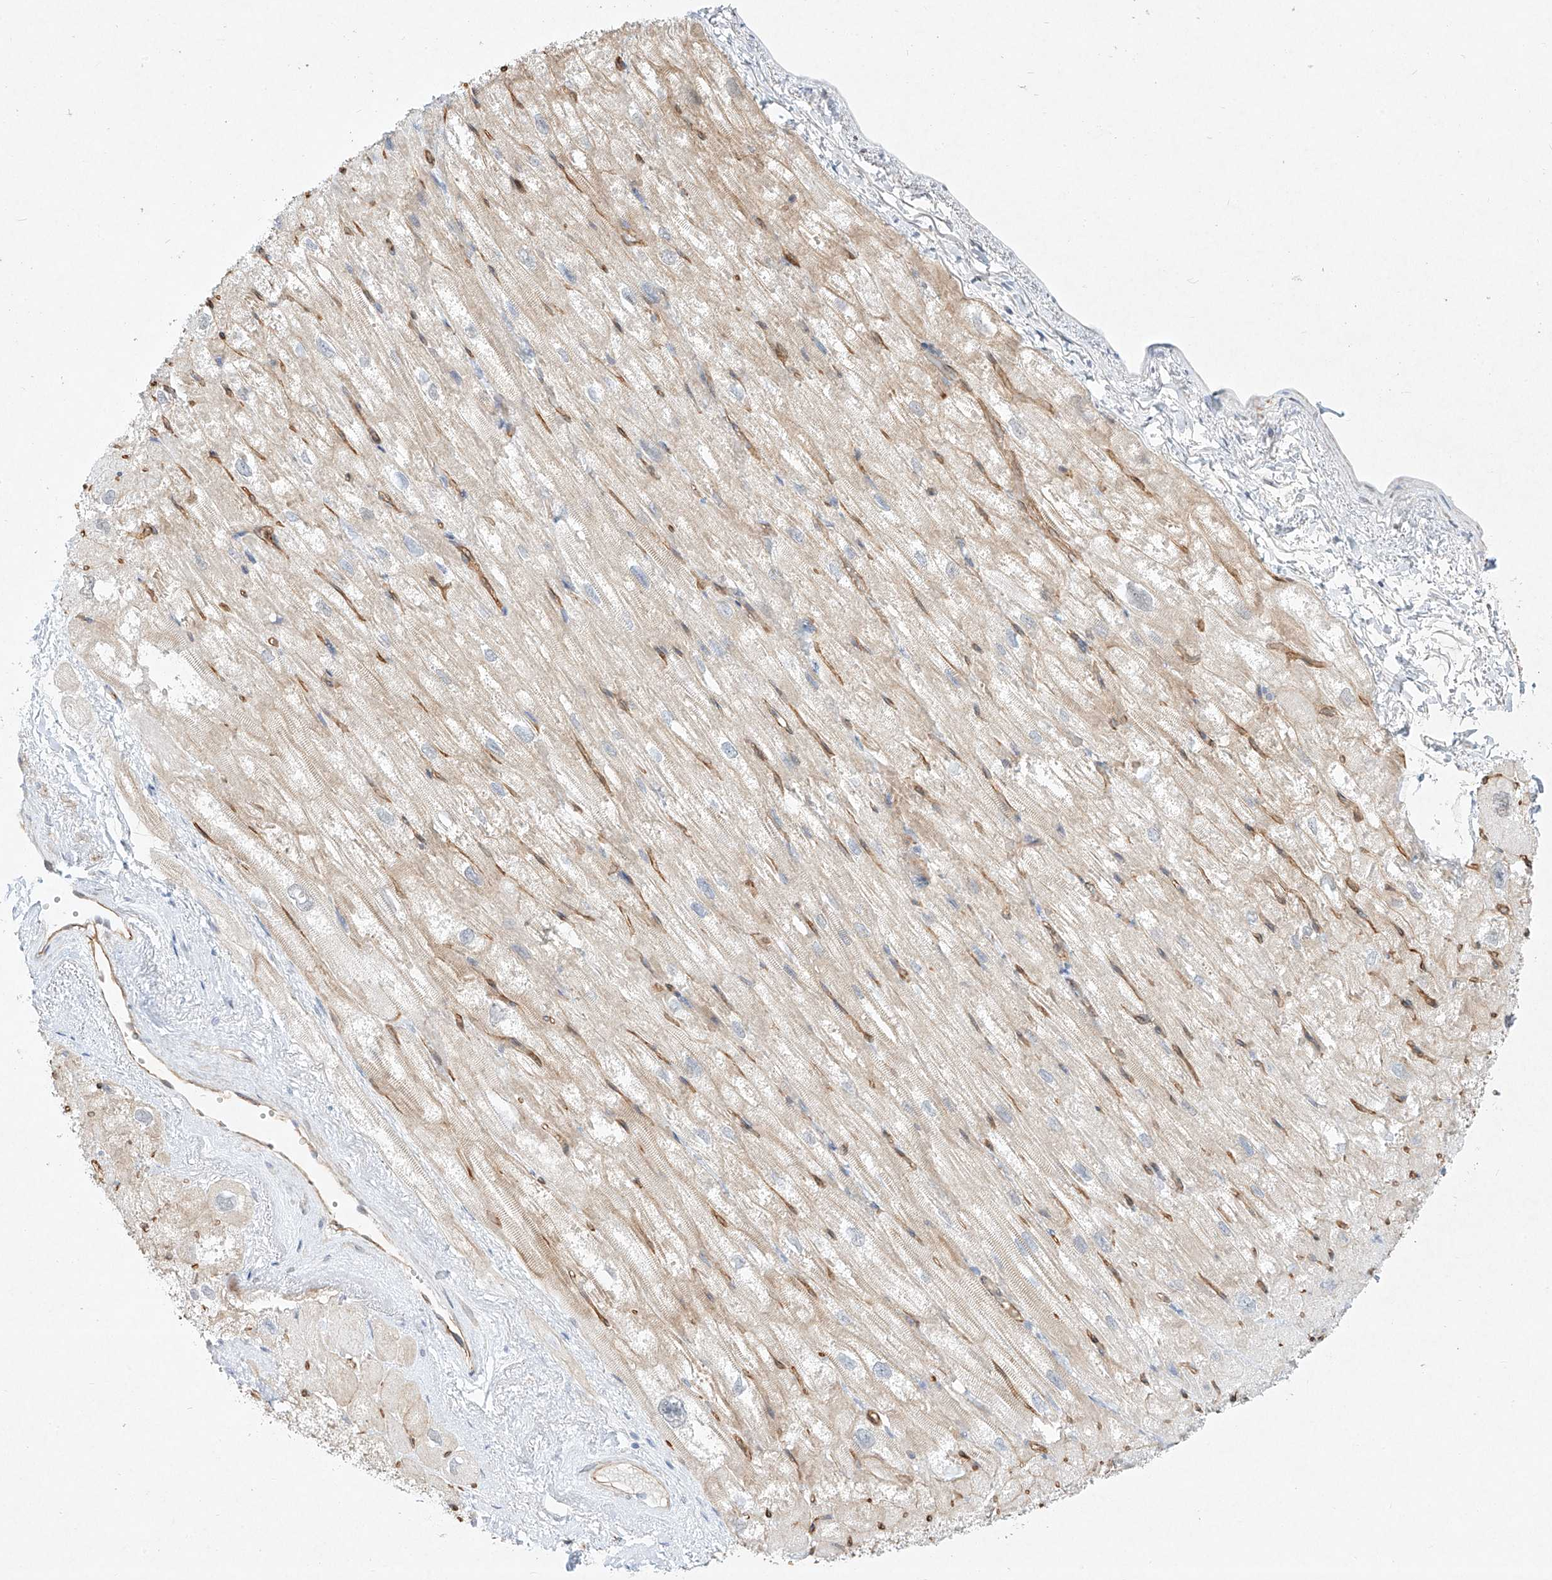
{"staining": {"intensity": "negative", "quantity": "none", "location": "none"}, "tissue": "heart muscle", "cell_type": "Cardiomyocytes", "image_type": "normal", "snomed": [{"axis": "morphology", "description": "Normal tissue, NOS"}, {"axis": "topography", "description": "Heart"}], "caption": "The immunohistochemistry image has no significant expression in cardiomyocytes of heart muscle.", "gene": "REEP2", "patient": {"sex": "male", "age": 50}}